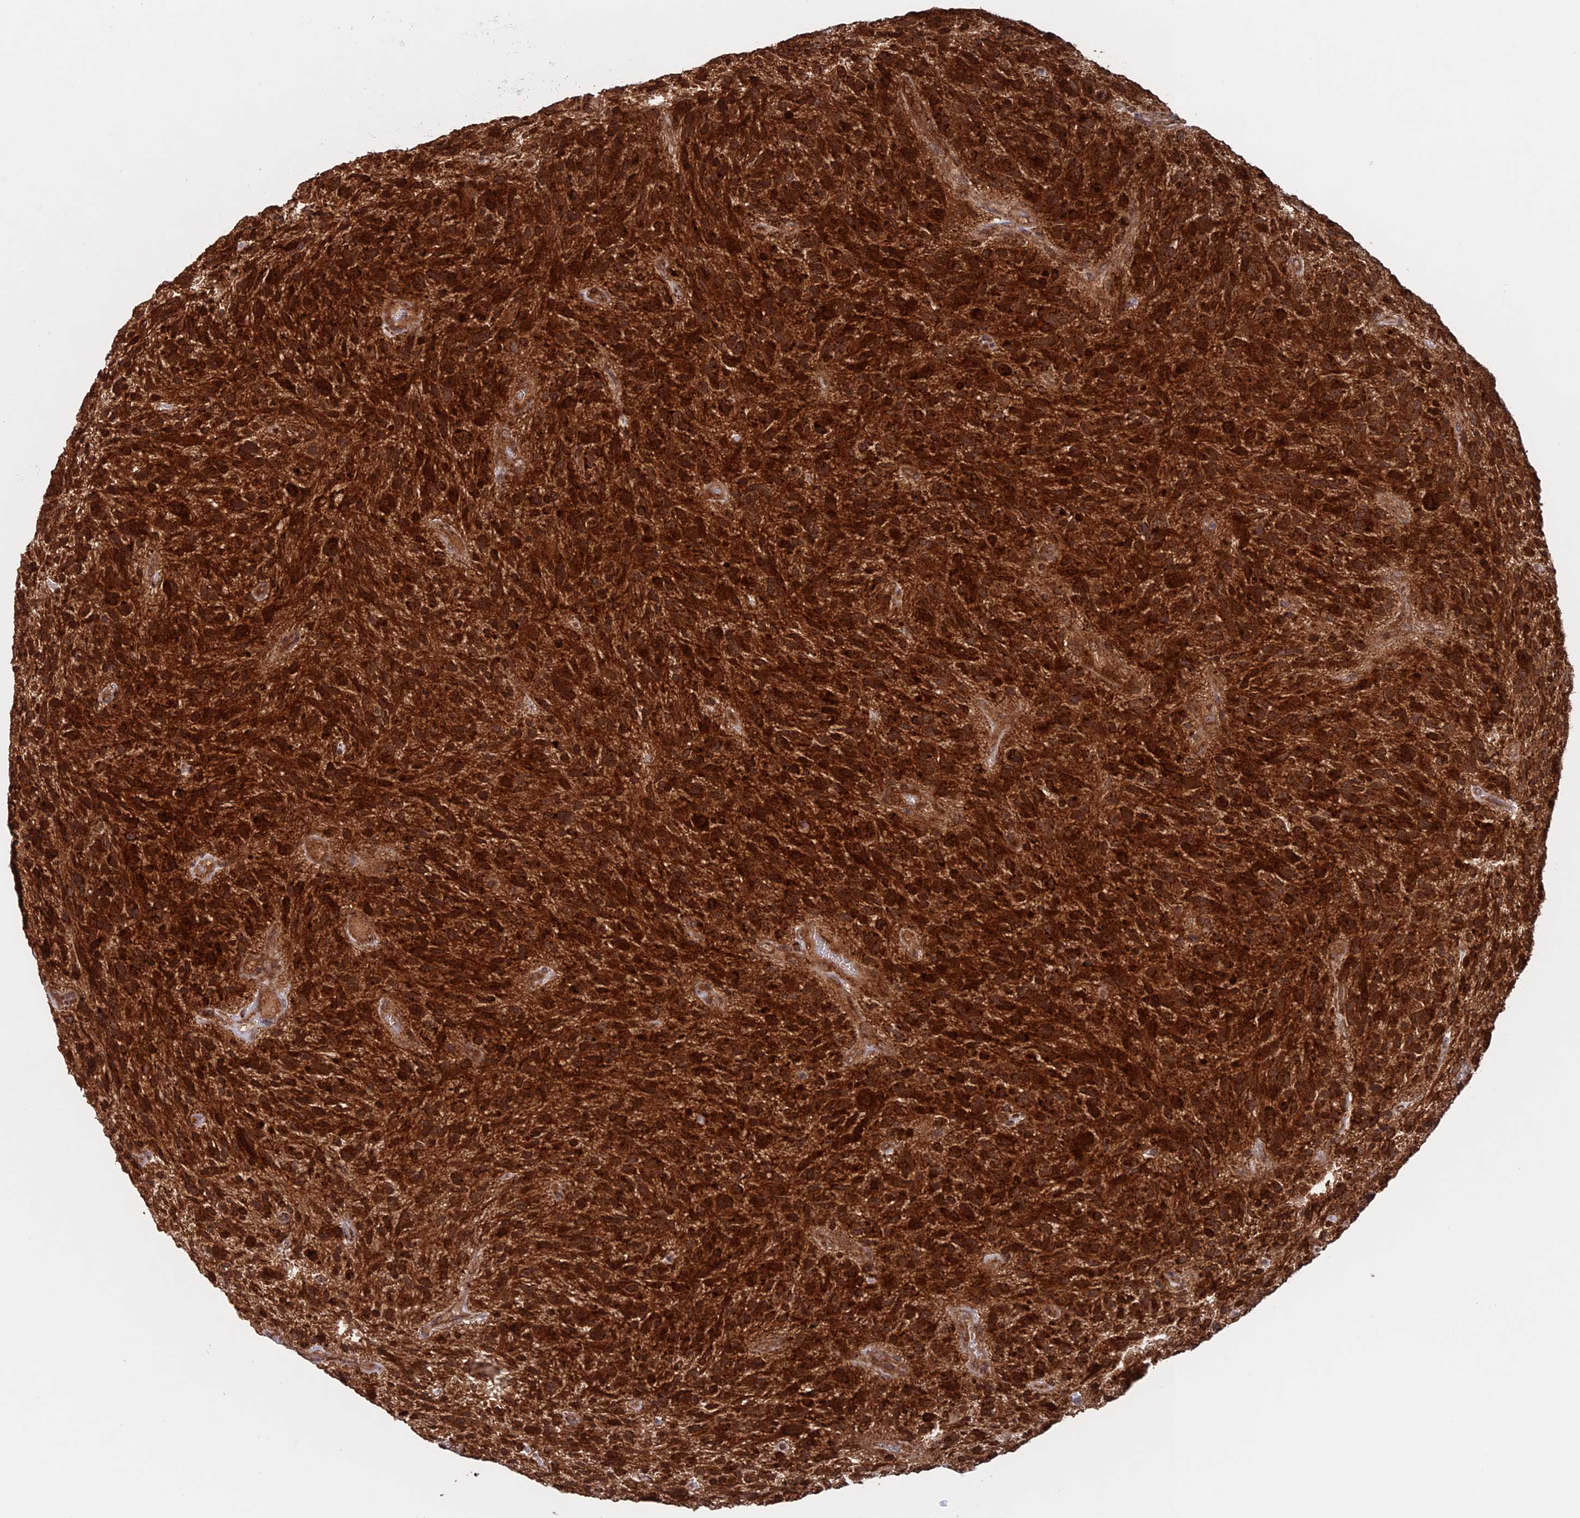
{"staining": {"intensity": "strong", "quantity": ">75%", "location": "cytoplasmic/membranous"}, "tissue": "glioma", "cell_type": "Tumor cells", "image_type": "cancer", "snomed": [{"axis": "morphology", "description": "Glioma, malignant, High grade"}, {"axis": "topography", "description": "Brain"}], "caption": "Tumor cells show strong cytoplasmic/membranous expression in about >75% of cells in glioma.", "gene": "DTYMK", "patient": {"sex": "male", "age": 47}}